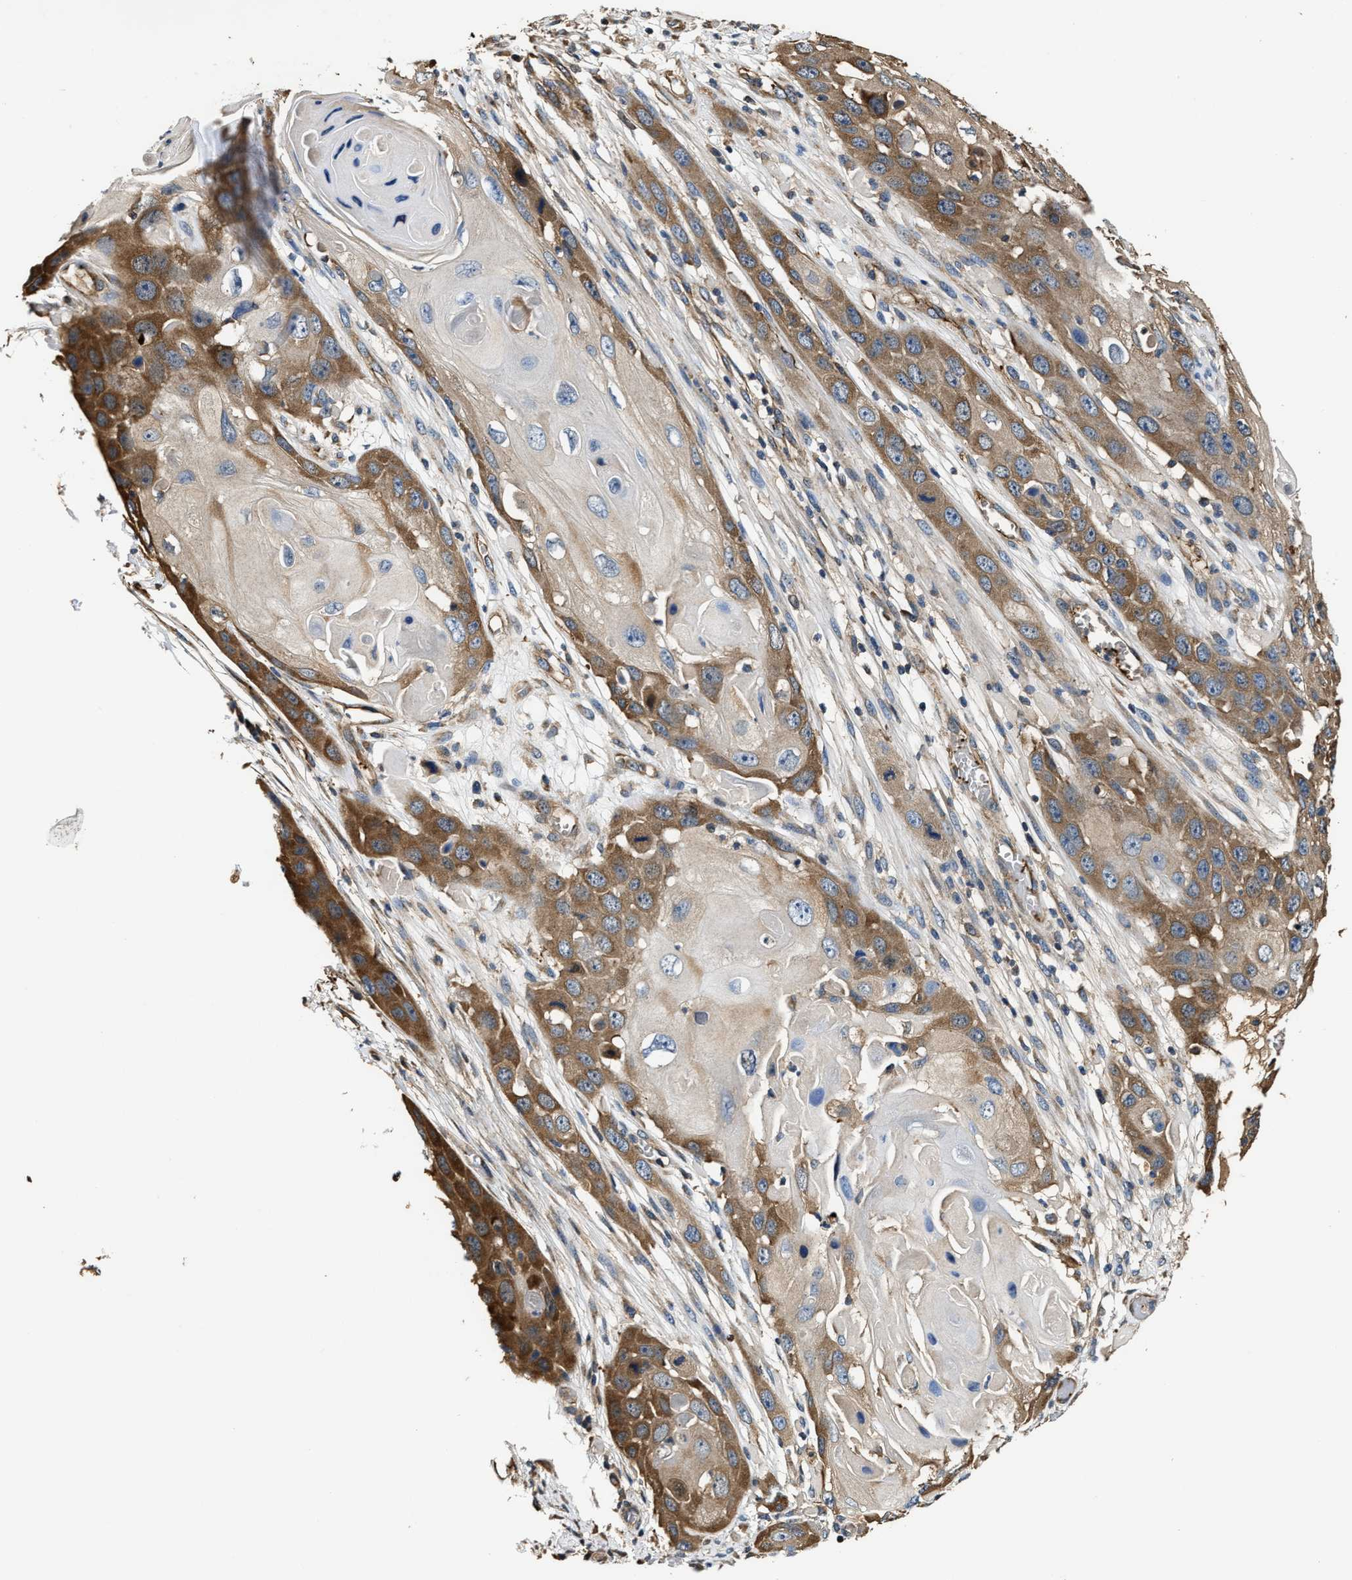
{"staining": {"intensity": "moderate", "quantity": "25%-75%", "location": "cytoplasmic/membranous"}, "tissue": "skin cancer", "cell_type": "Tumor cells", "image_type": "cancer", "snomed": [{"axis": "morphology", "description": "Squamous cell carcinoma, NOS"}, {"axis": "topography", "description": "Skin"}], "caption": "Tumor cells exhibit medium levels of moderate cytoplasmic/membranous staining in approximately 25%-75% of cells in human skin squamous cell carcinoma.", "gene": "GFRA3", "patient": {"sex": "male", "age": 55}}